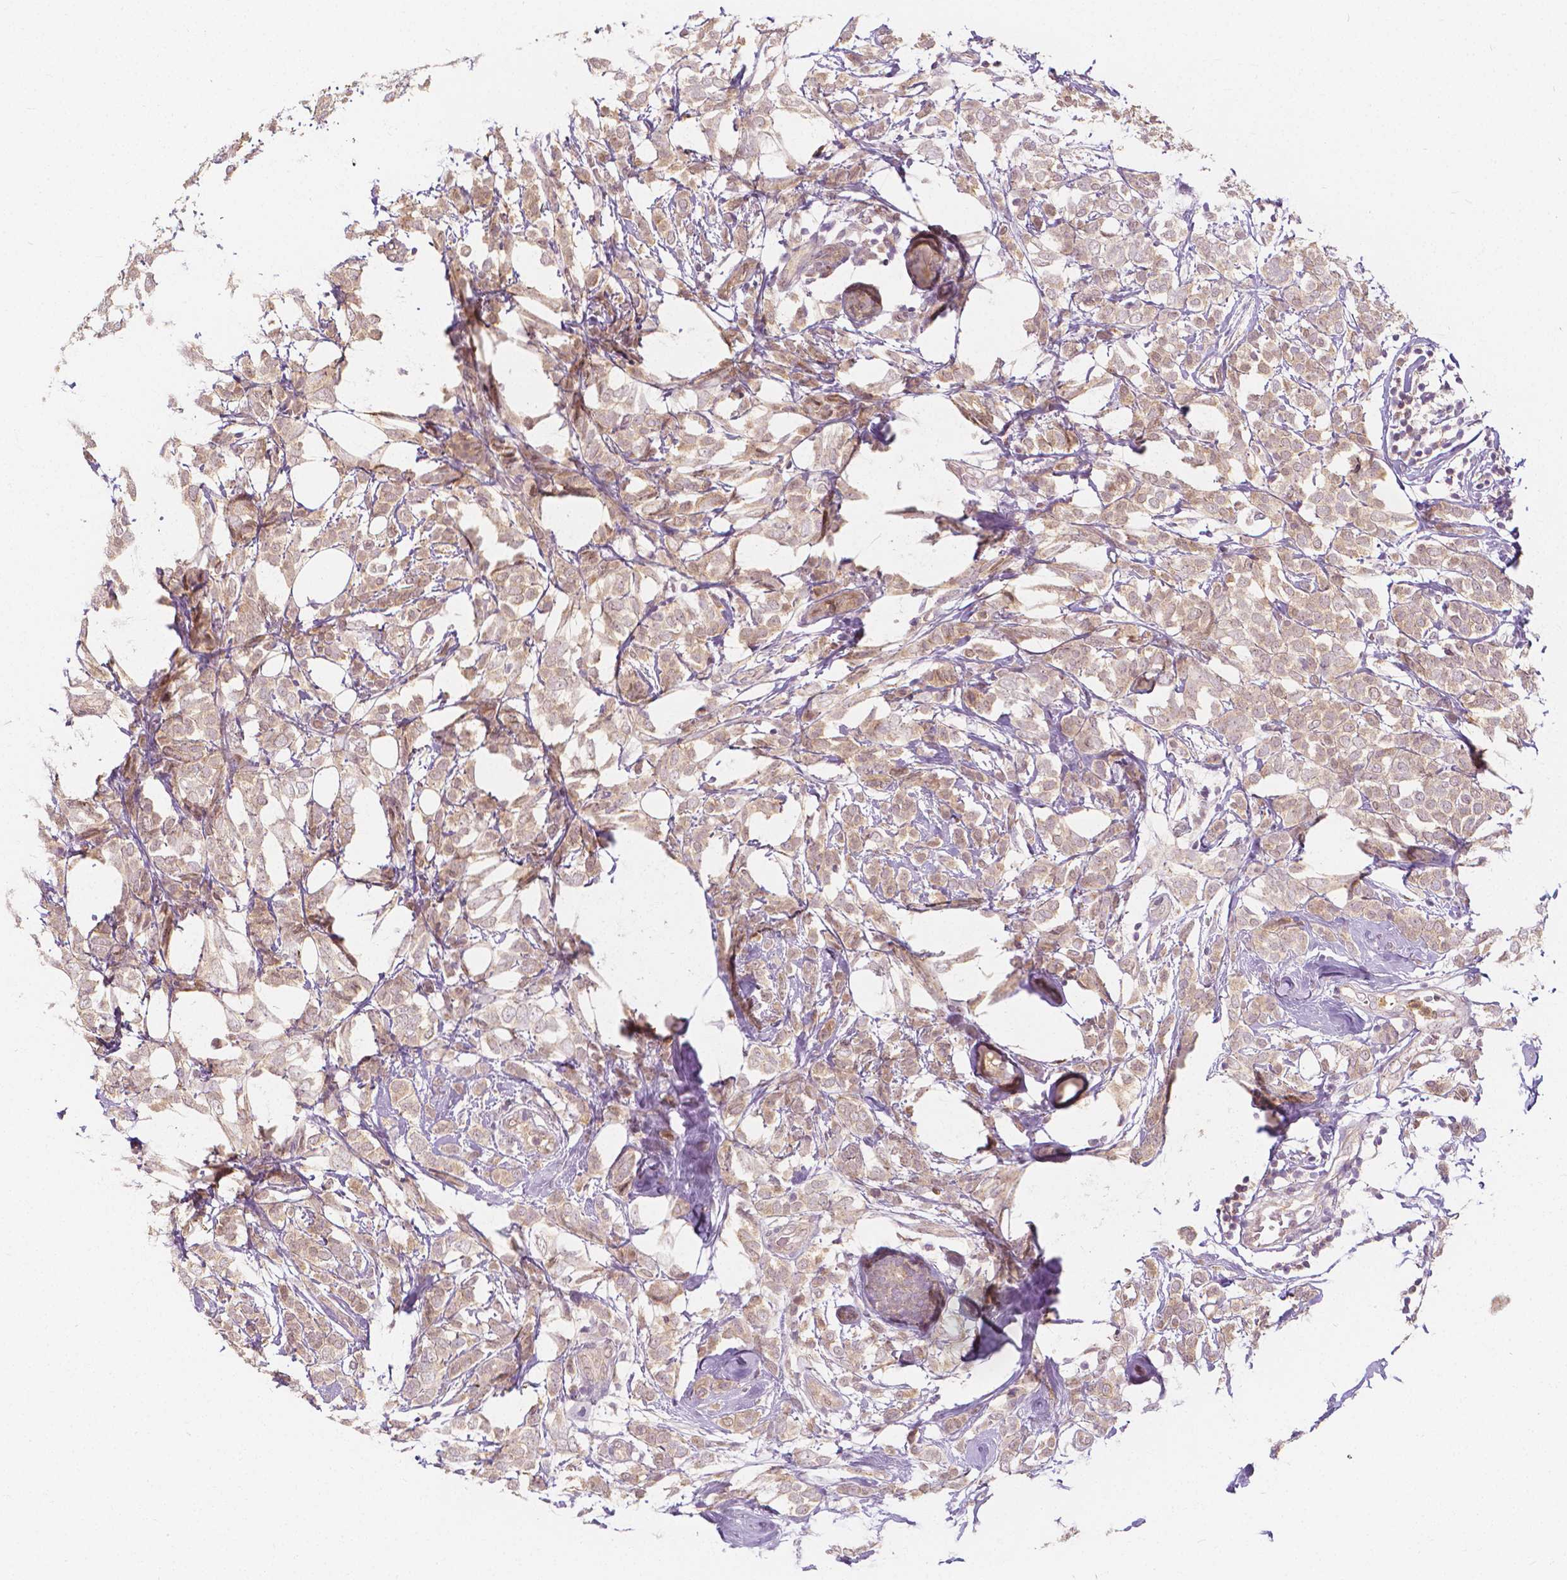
{"staining": {"intensity": "weak", "quantity": ">75%", "location": "cytoplasmic/membranous"}, "tissue": "breast cancer", "cell_type": "Tumor cells", "image_type": "cancer", "snomed": [{"axis": "morphology", "description": "Lobular carcinoma"}, {"axis": "topography", "description": "Breast"}], "caption": "Lobular carcinoma (breast) was stained to show a protein in brown. There is low levels of weak cytoplasmic/membranous expression in about >75% of tumor cells. The staining was performed using DAB to visualize the protein expression in brown, while the nuclei were stained in blue with hematoxylin (Magnification: 20x).", "gene": "NAPRT", "patient": {"sex": "female", "age": 49}}